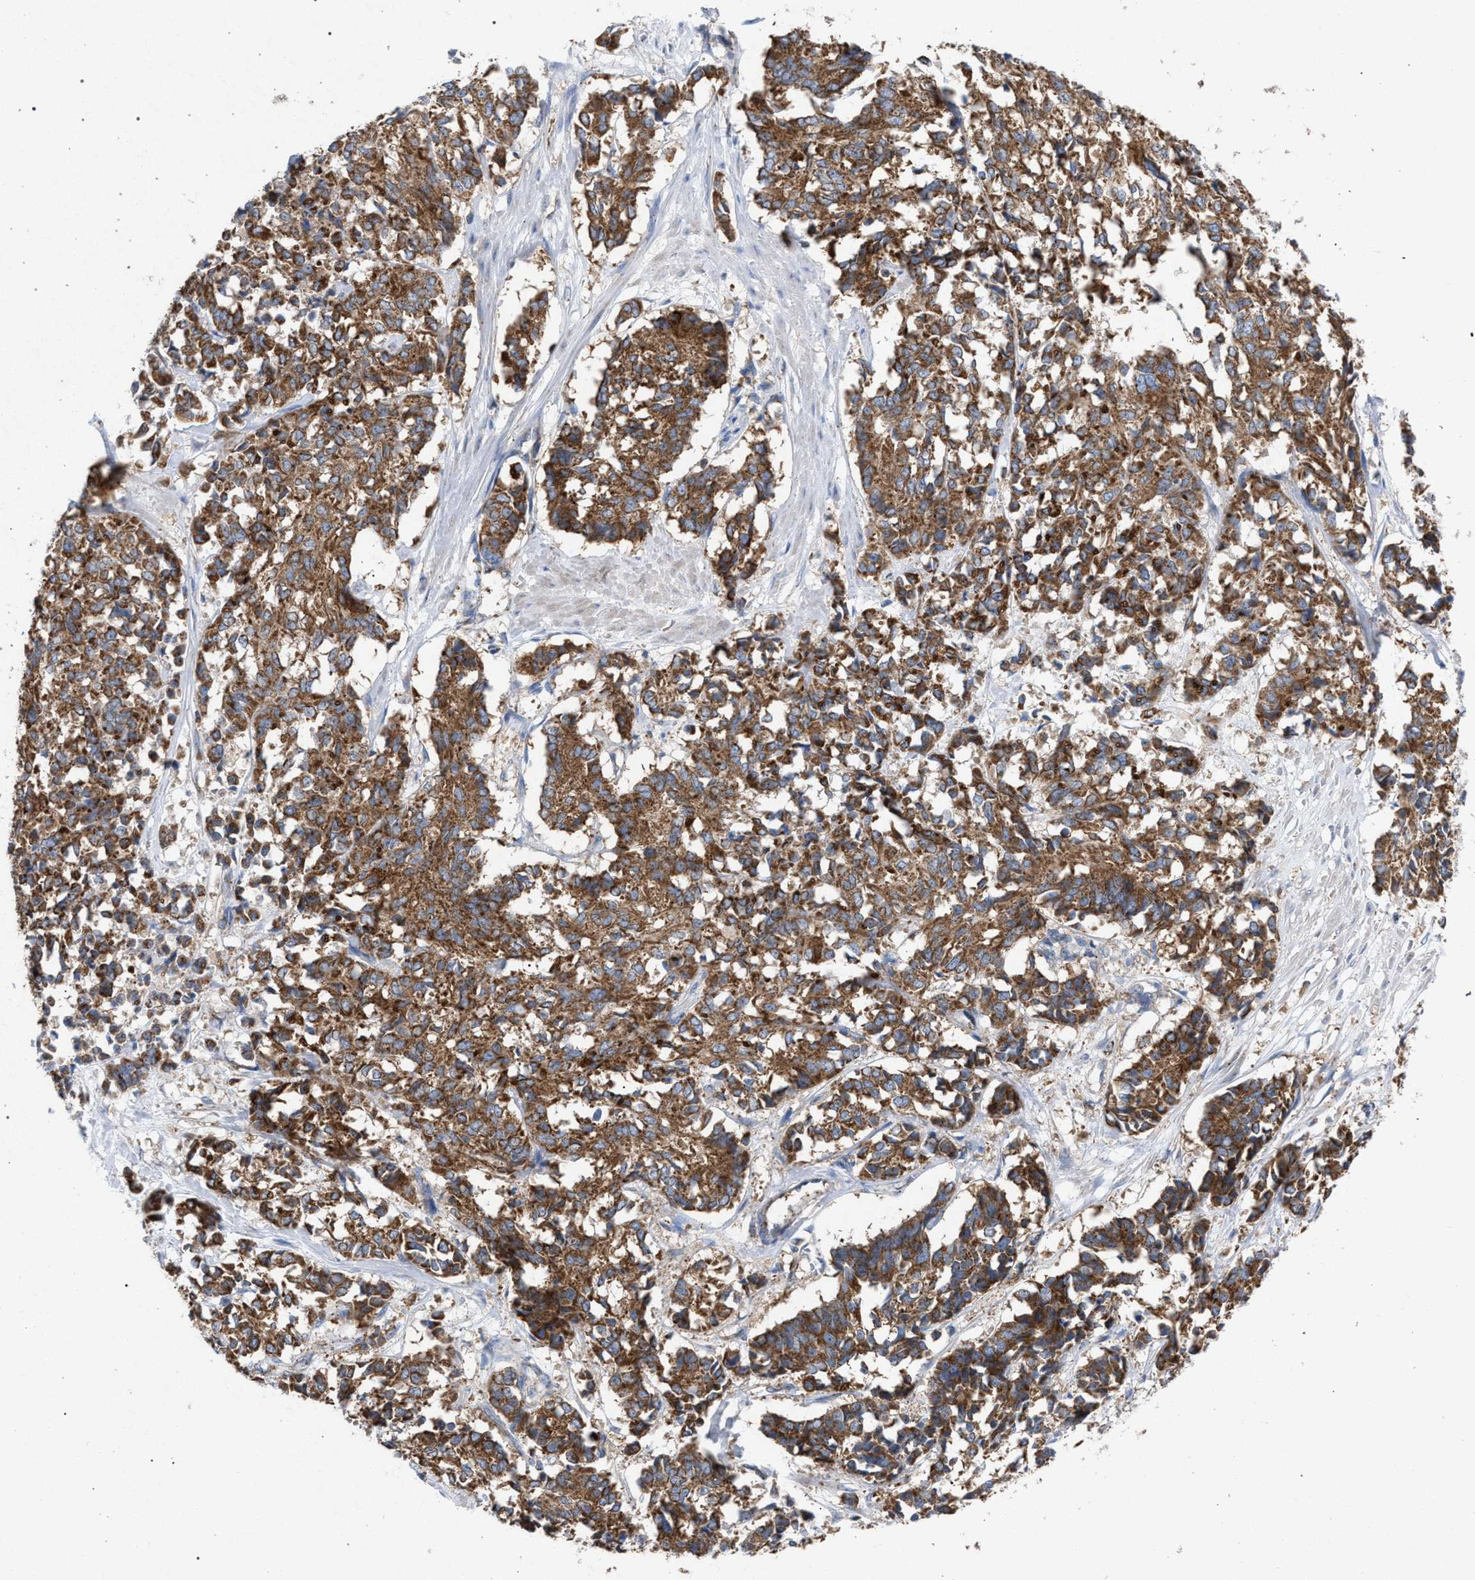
{"staining": {"intensity": "moderate", "quantity": ">75%", "location": "cytoplasmic/membranous"}, "tissue": "cervical cancer", "cell_type": "Tumor cells", "image_type": "cancer", "snomed": [{"axis": "morphology", "description": "Squamous cell carcinoma, NOS"}, {"axis": "topography", "description": "Cervix"}], "caption": "Immunohistochemistry (IHC) photomicrograph of cervical squamous cell carcinoma stained for a protein (brown), which exhibits medium levels of moderate cytoplasmic/membranous expression in about >75% of tumor cells.", "gene": "VPS13A", "patient": {"sex": "female", "age": 35}}